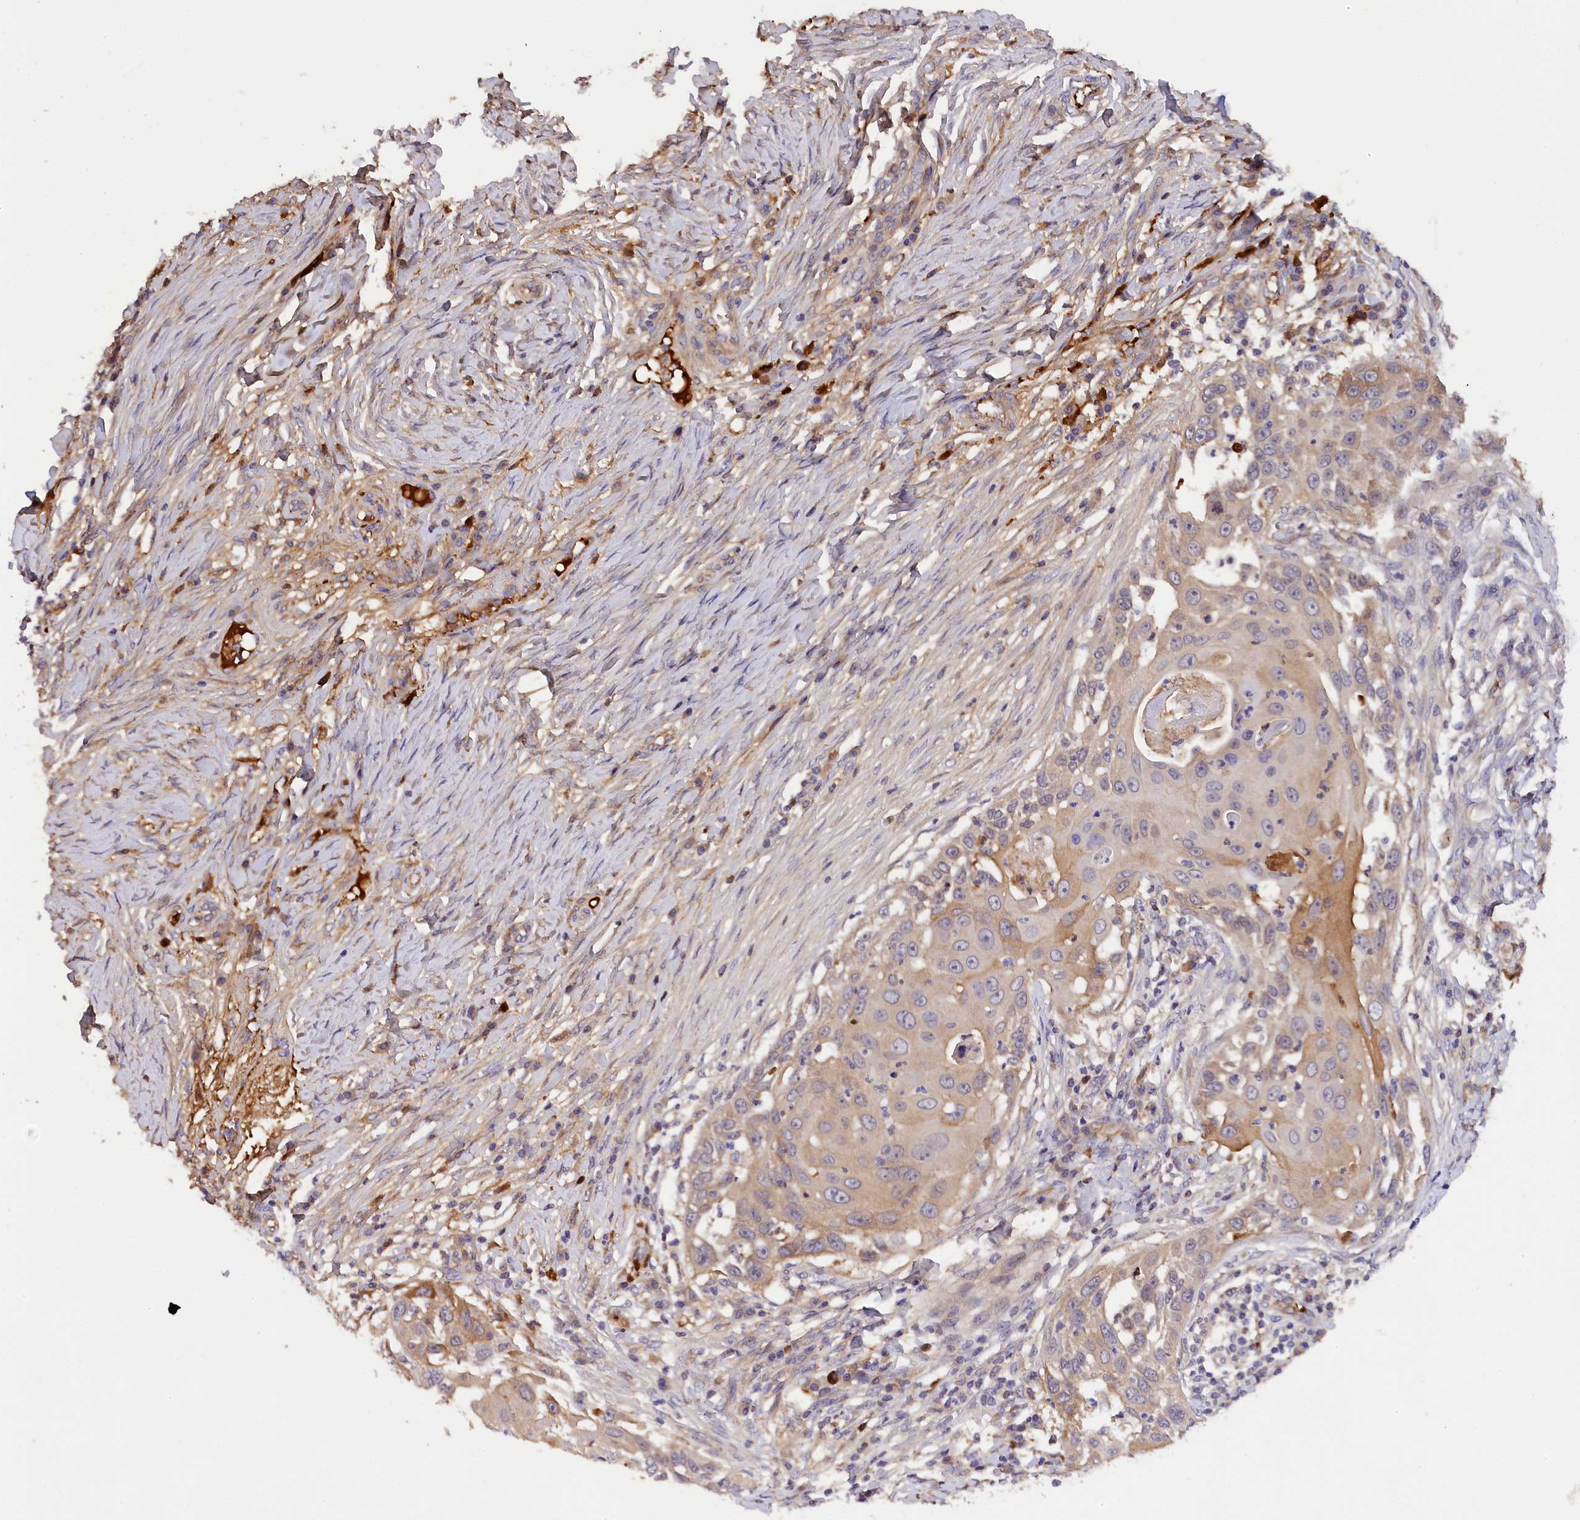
{"staining": {"intensity": "moderate", "quantity": "<25%", "location": "cytoplasmic/membranous"}, "tissue": "skin cancer", "cell_type": "Tumor cells", "image_type": "cancer", "snomed": [{"axis": "morphology", "description": "Squamous cell carcinoma, NOS"}, {"axis": "topography", "description": "Skin"}], "caption": "Moderate cytoplasmic/membranous protein staining is present in about <25% of tumor cells in skin cancer.", "gene": "PHAF1", "patient": {"sex": "female", "age": 44}}